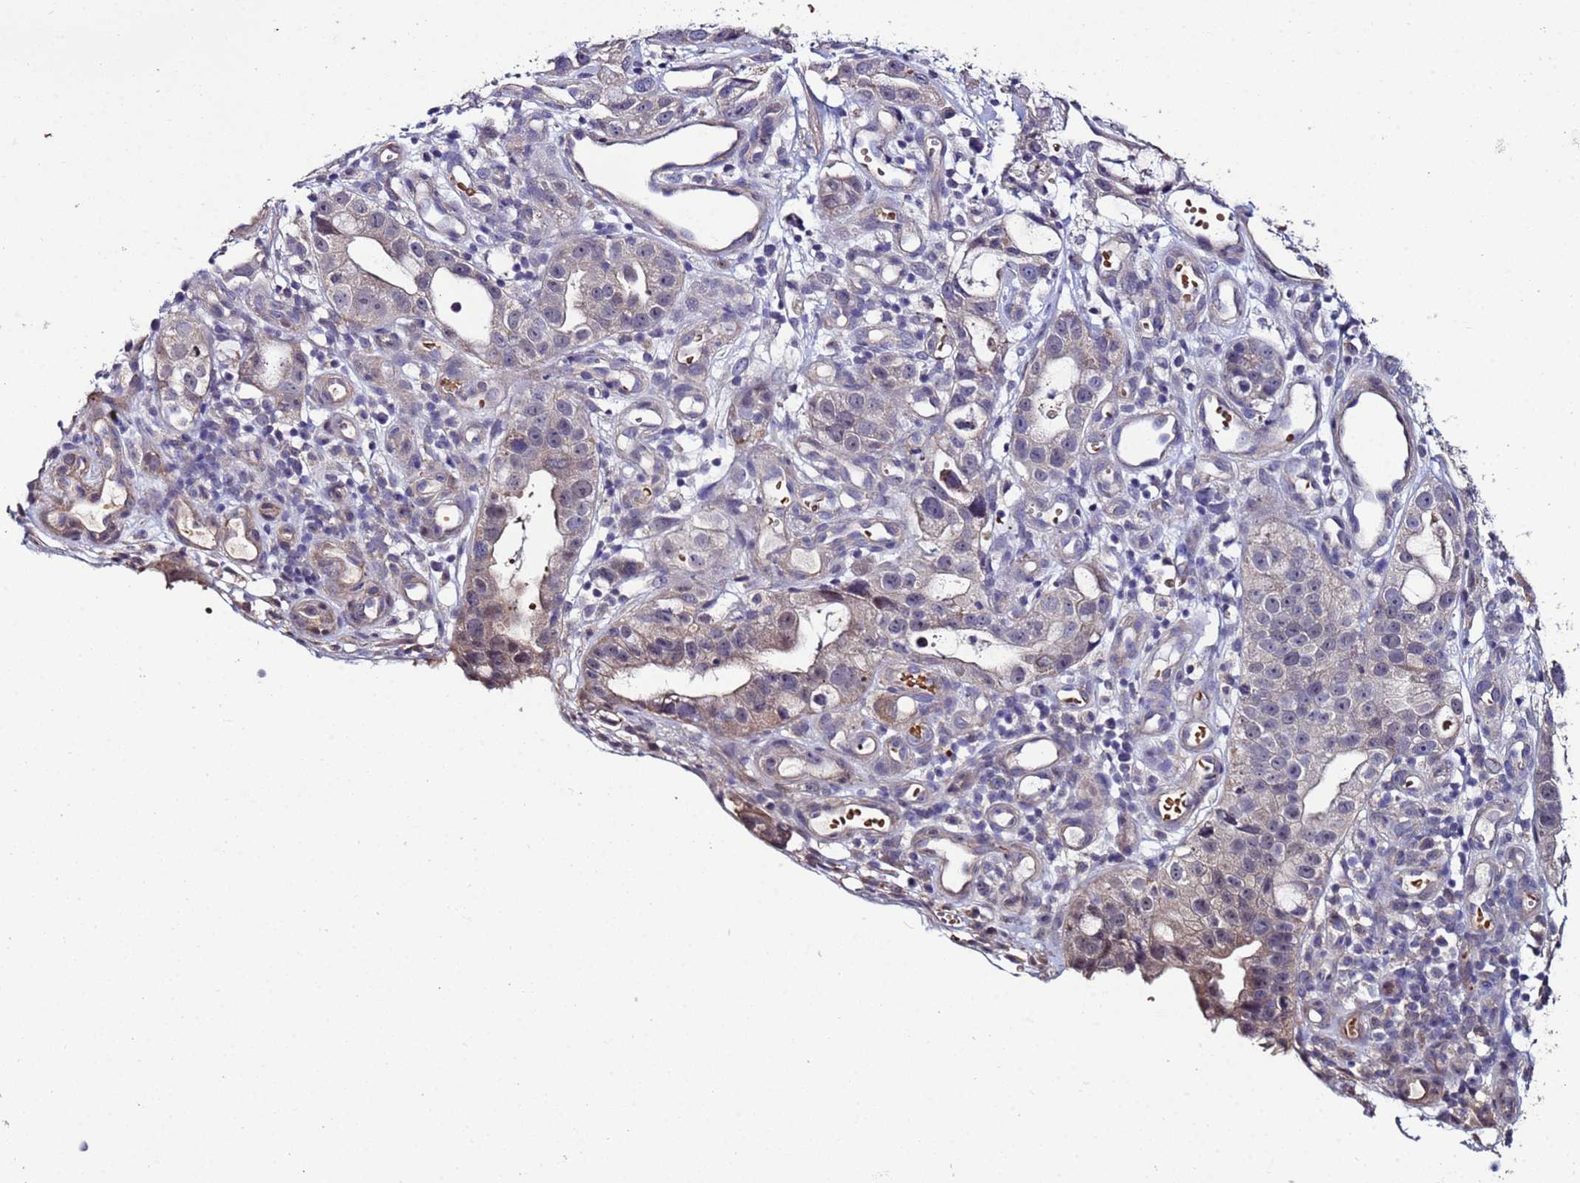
{"staining": {"intensity": "weak", "quantity": "25%-75%", "location": "cytoplasmic/membranous"}, "tissue": "stomach cancer", "cell_type": "Tumor cells", "image_type": "cancer", "snomed": [{"axis": "morphology", "description": "Adenocarcinoma, NOS"}, {"axis": "topography", "description": "Stomach"}], "caption": "Stomach cancer stained for a protein displays weak cytoplasmic/membranous positivity in tumor cells.", "gene": "CLHC1", "patient": {"sex": "male", "age": 55}}